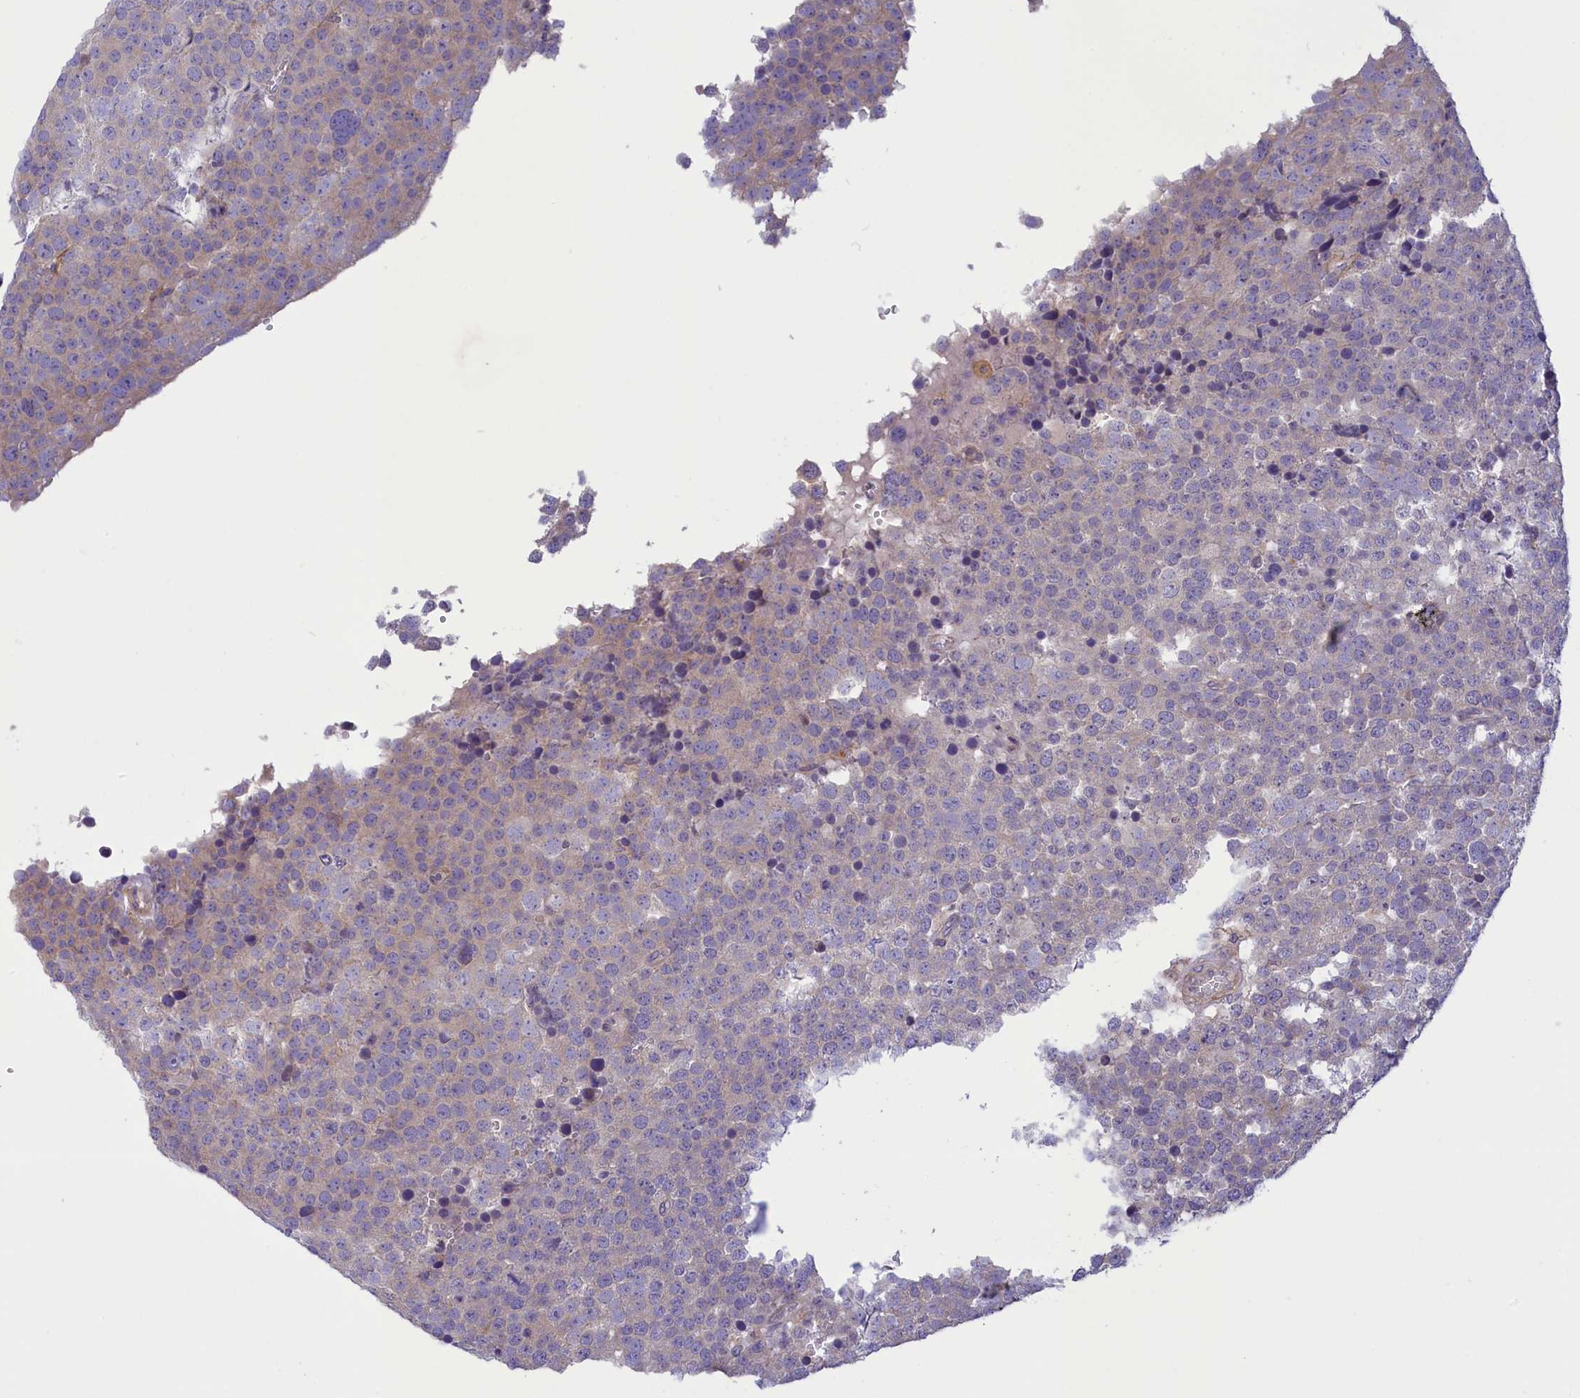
{"staining": {"intensity": "negative", "quantity": "none", "location": "none"}, "tissue": "testis cancer", "cell_type": "Tumor cells", "image_type": "cancer", "snomed": [{"axis": "morphology", "description": "Seminoma, NOS"}, {"axis": "topography", "description": "Testis"}], "caption": "Immunohistochemical staining of human testis cancer (seminoma) displays no significant staining in tumor cells.", "gene": "CORO2A", "patient": {"sex": "male", "age": 71}}